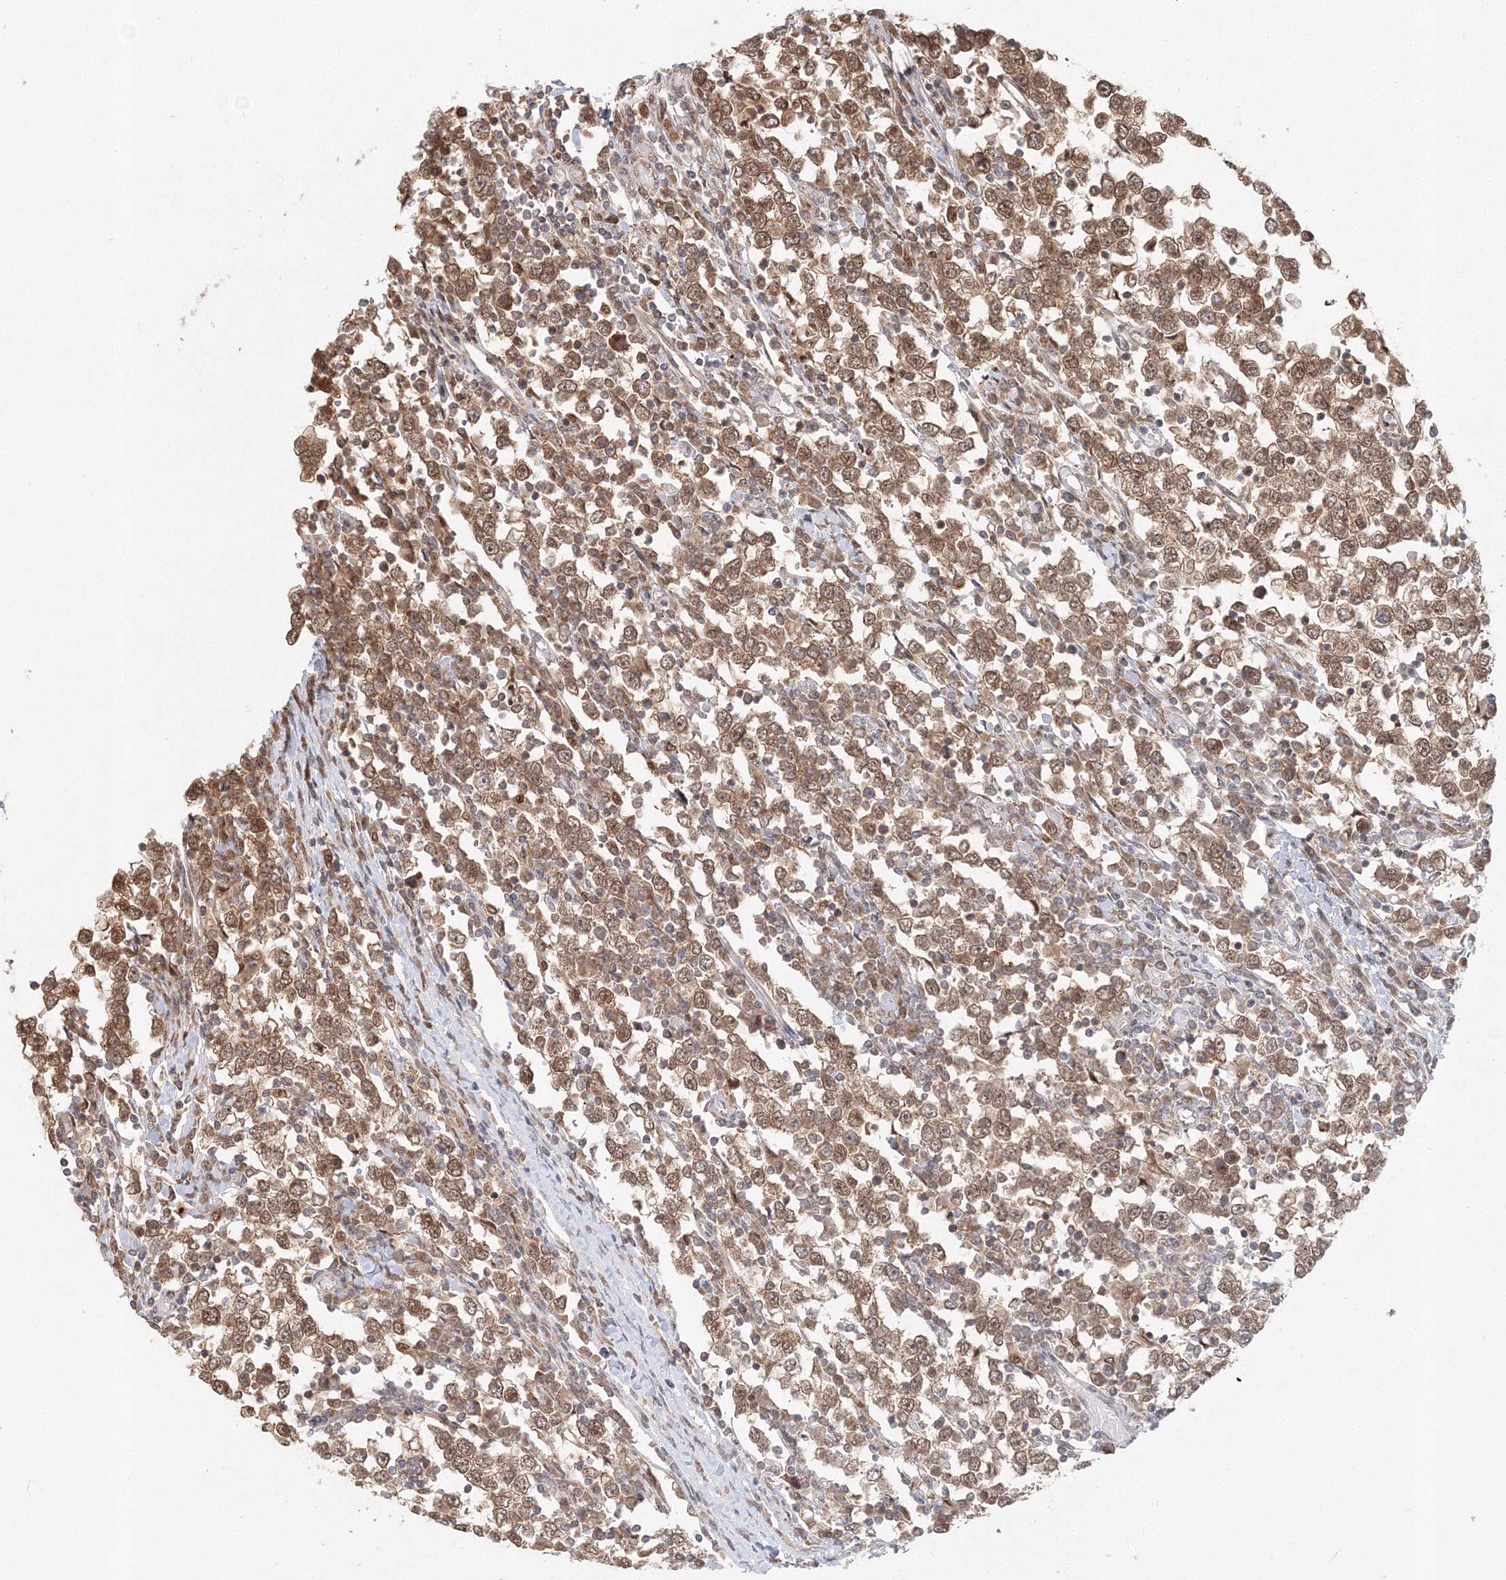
{"staining": {"intensity": "moderate", "quantity": ">75%", "location": "cytoplasmic/membranous,nuclear"}, "tissue": "testis cancer", "cell_type": "Tumor cells", "image_type": "cancer", "snomed": [{"axis": "morphology", "description": "Seminoma, NOS"}, {"axis": "topography", "description": "Testis"}], "caption": "IHC staining of seminoma (testis), which exhibits medium levels of moderate cytoplasmic/membranous and nuclear expression in approximately >75% of tumor cells indicating moderate cytoplasmic/membranous and nuclear protein expression. The staining was performed using DAB (3,3'-diaminobenzidine) (brown) for protein detection and nuclei were counterstained in hematoxylin (blue).", "gene": "PSMD6", "patient": {"sex": "male", "age": 65}}